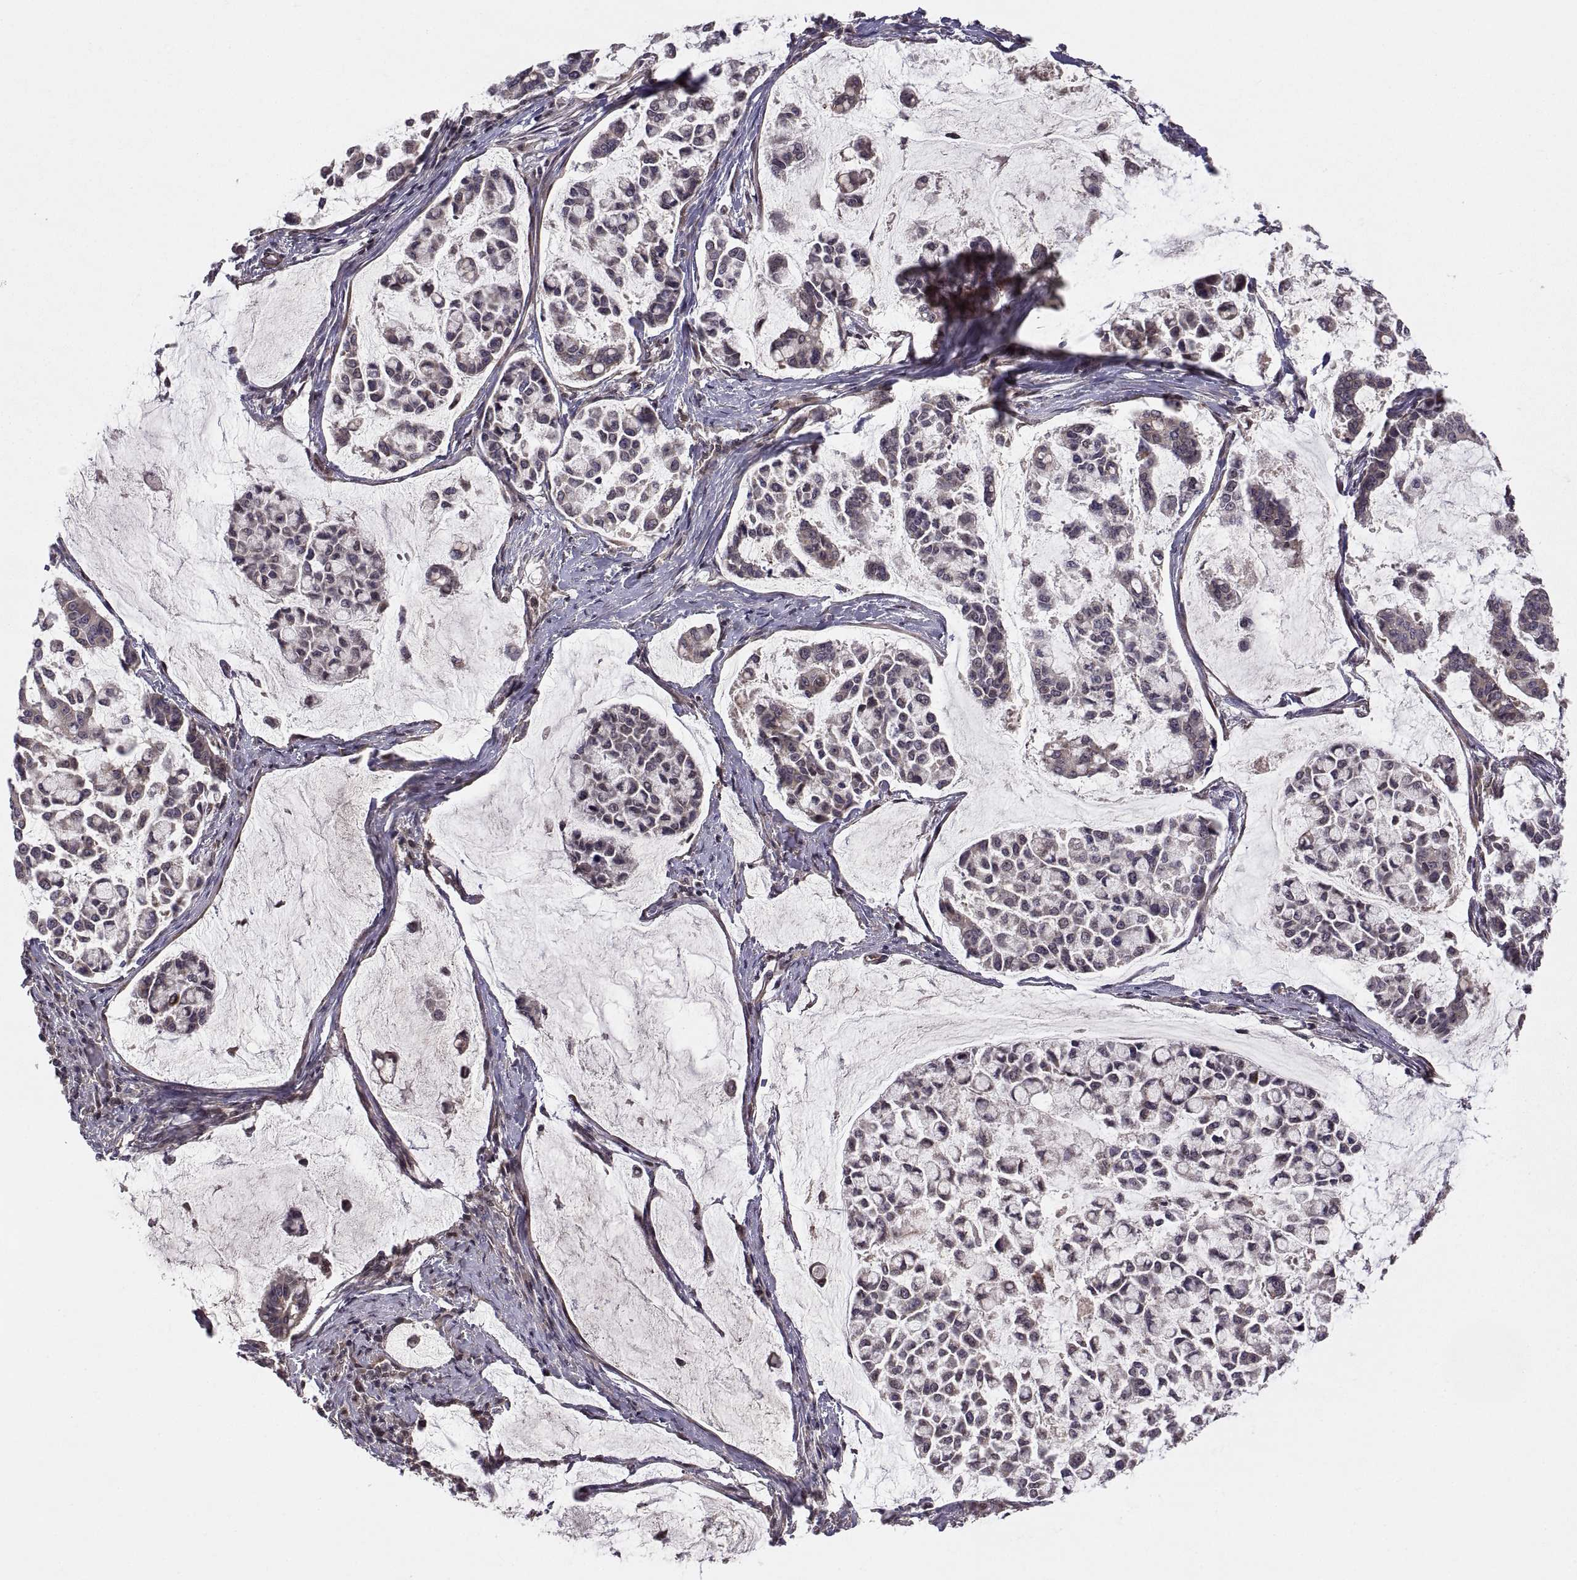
{"staining": {"intensity": "moderate", "quantity": "<25%", "location": "cytoplasmic/membranous"}, "tissue": "stomach cancer", "cell_type": "Tumor cells", "image_type": "cancer", "snomed": [{"axis": "morphology", "description": "Adenocarcinoma, NOS"}, {"axis": "topography", "description": "Stomach"}], "caption": "Adenocarcinoma (stomach) stained with DAB immunohistochemistry (IHC) reveals low levels of moderate cytoplasmic/membranous expression in approximately <25% of tumor cells.", "gene": "ABL2", "patient": {"sex": "male", "age": 82}}